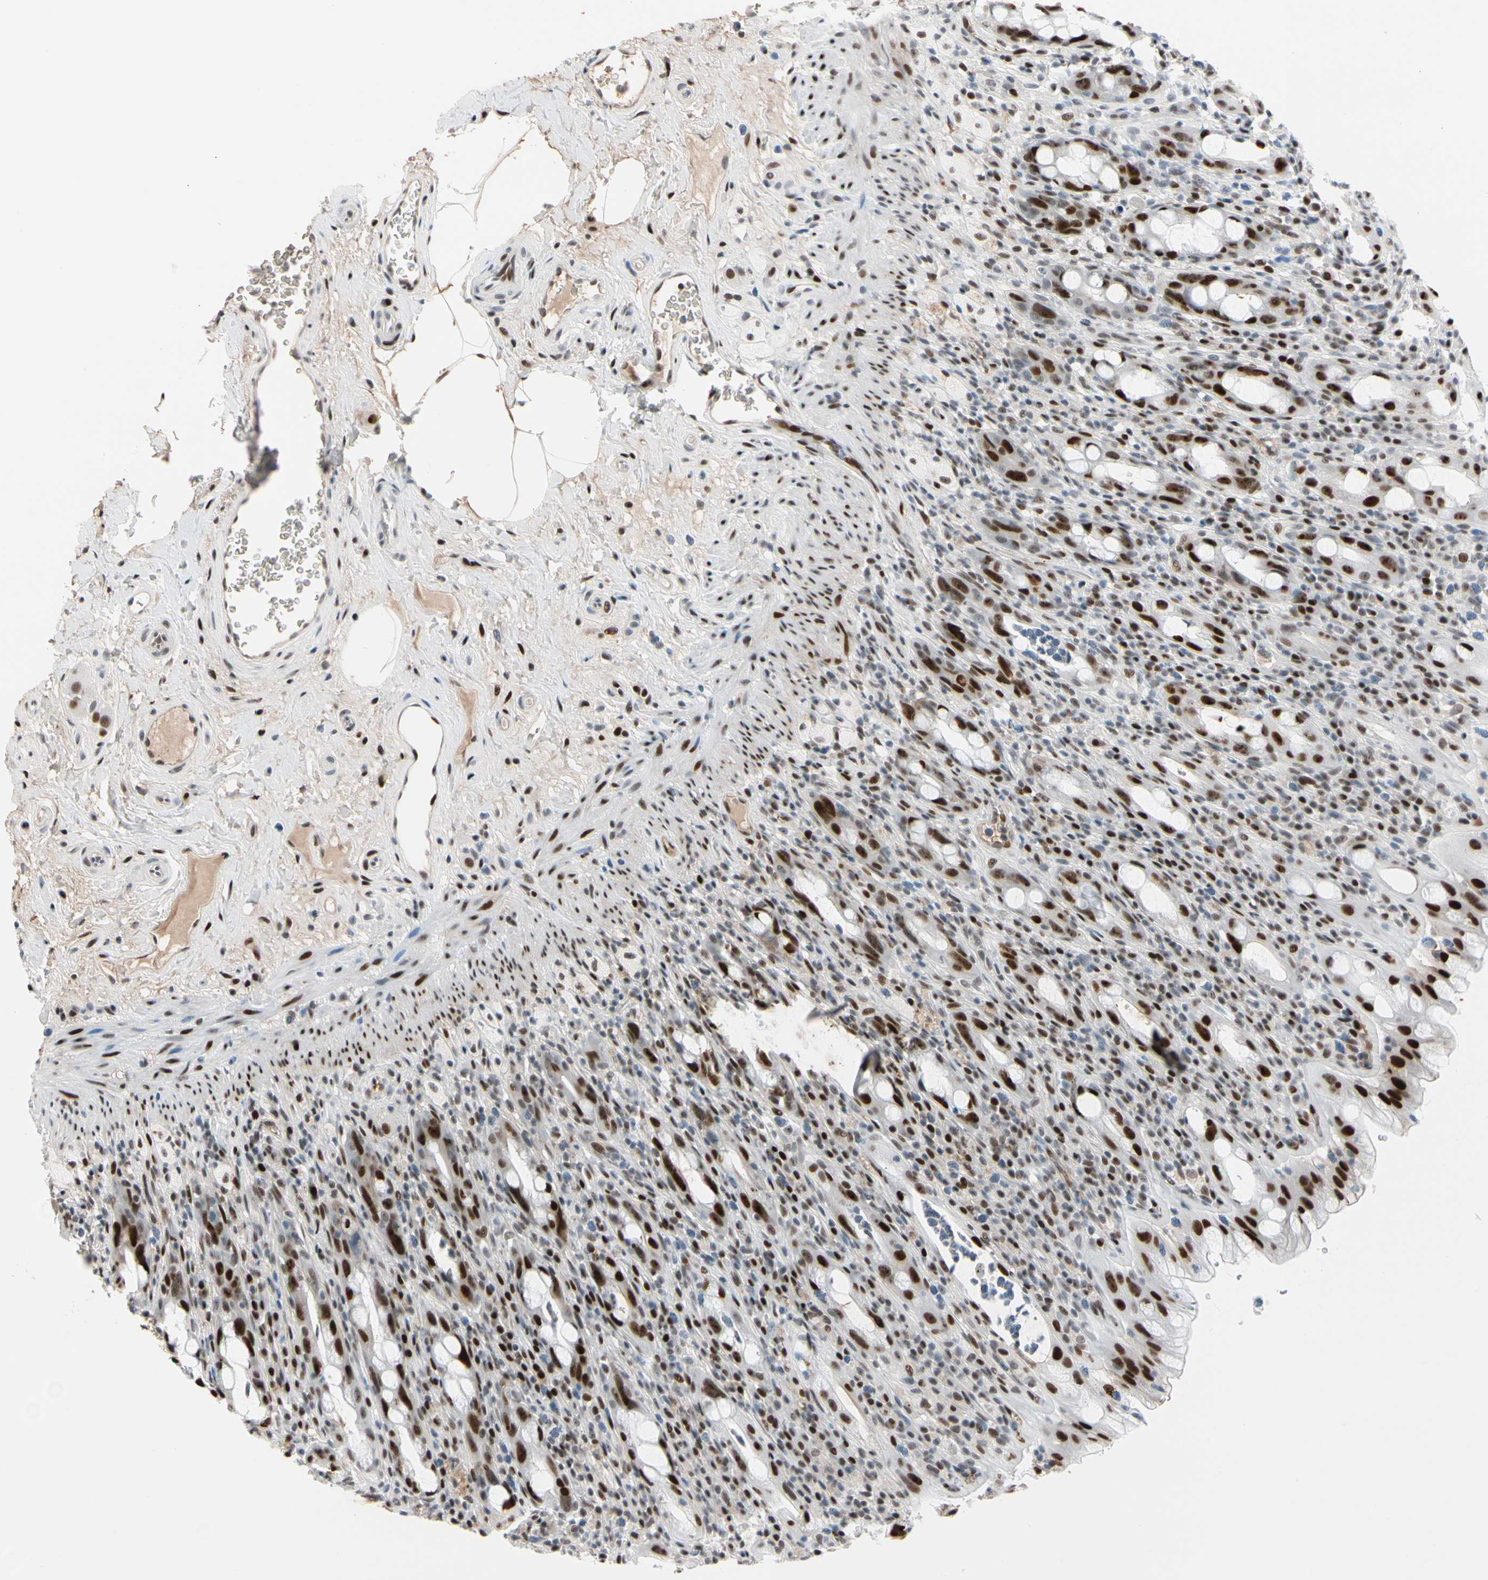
{"staining": {"intensity": "strong", "quantity": ">75%", "location": "nuclear"}, "tissue": "rectum", "cell_type": "Glandular cells", "image_type": "normal", "snomed": [{"axis": "morphology", "description": "Normal tissue, NOS"}, {"axis": "topography", "description": "Rectum"}], "caption": "IHC histopathology image of normal rectum stained for a protein (brown), which exhibits high levels of strong nuclear expression in approximately >75% of glandular cells.", "gene": "FOXO3", "patient": {"sex": "male", "age": 44}}